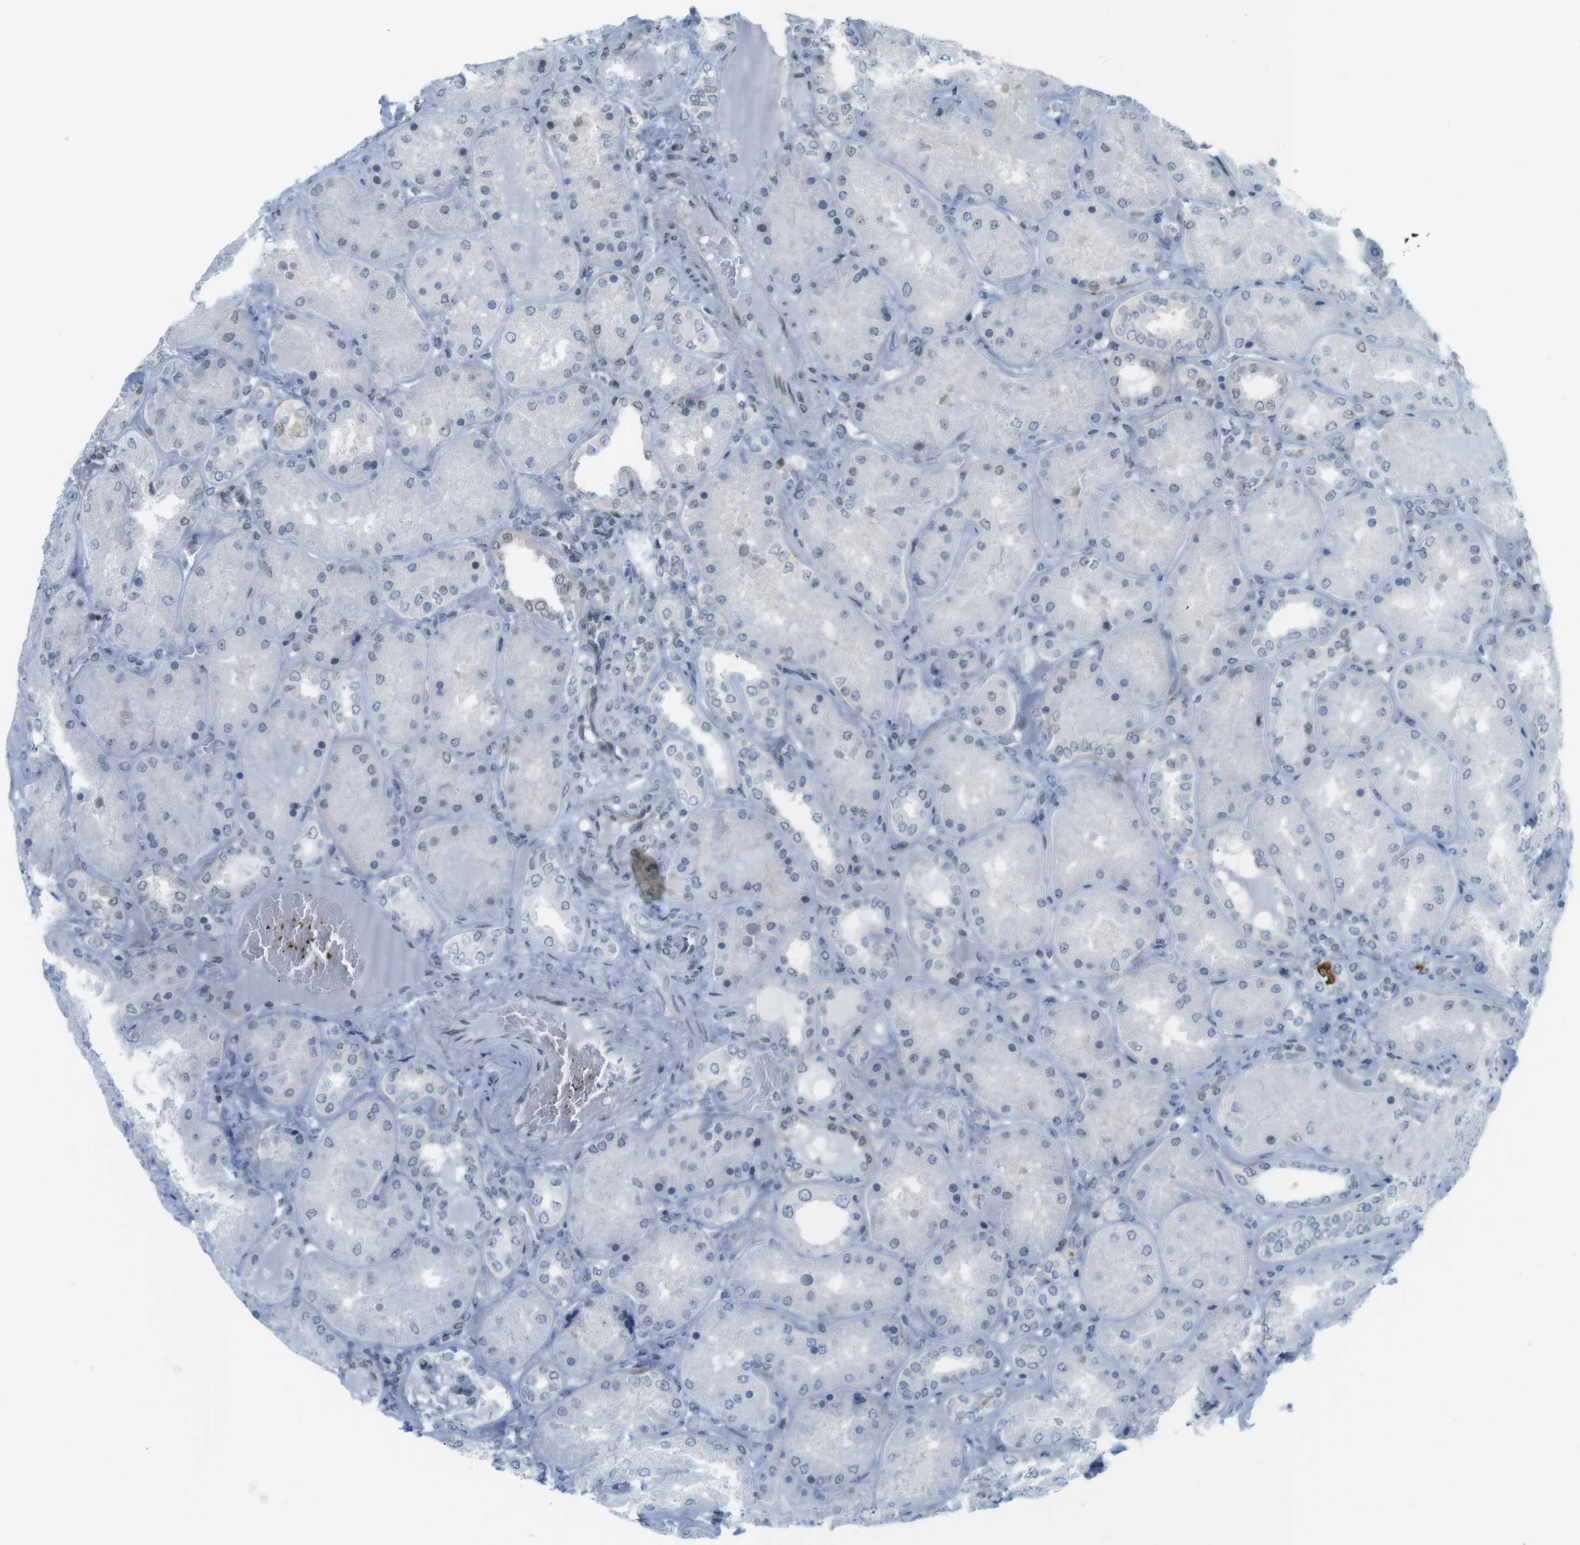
{"staining": {"intensity": "moderate", "quantity": ">75%", "location": "nuclear"}, "tissue": "kidney", "cell_type": "Cells in glomeruli", "image_type": "normal", "snomed": [{"axis": "morphology", "description": "Normal tissue, NOS"}, {"axis": "topography", "description": "Kidney"}], "caption": "Protein staining shows moderate nuclear expression in about >75% of cells in glomeruli in unremarkable kidney. (DAB IHC with brightfield microscopy, high magnification).", "gene": "UBB", "patient": {"sex": "female", "age": 56}}